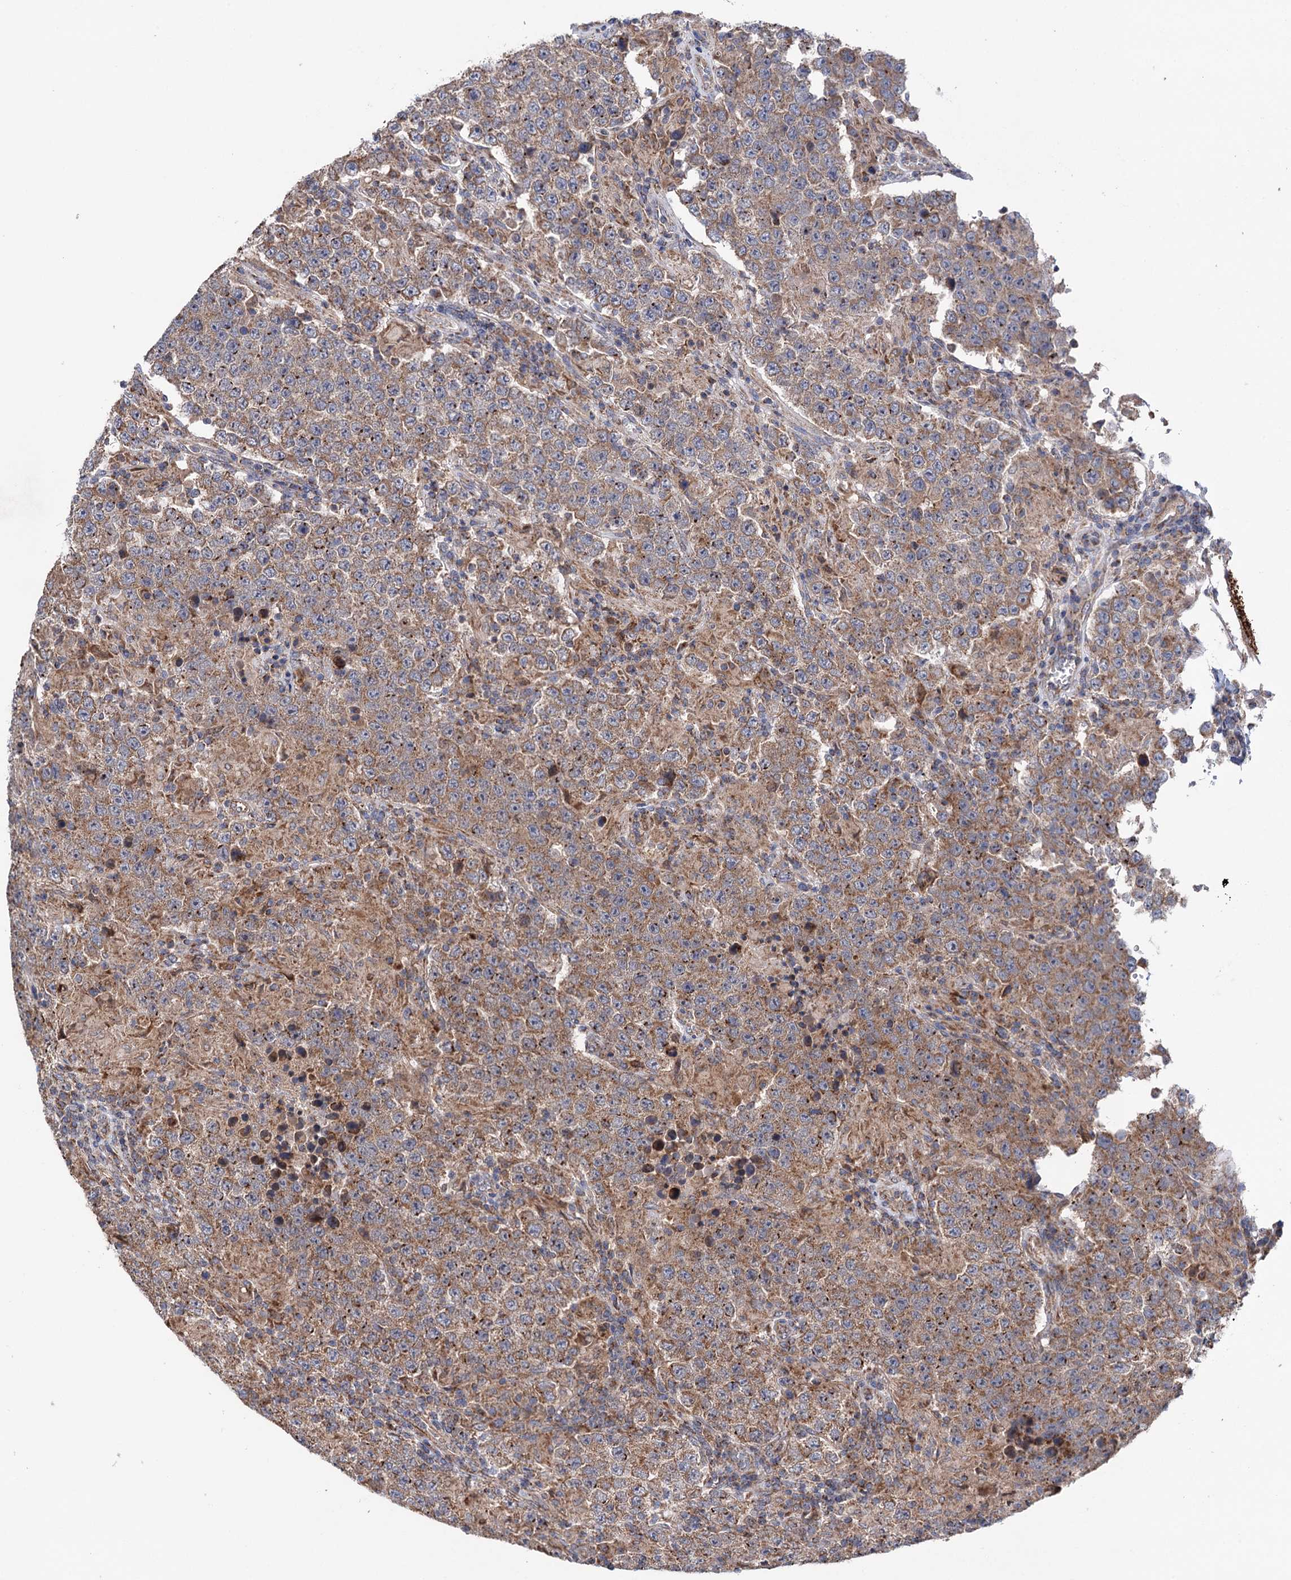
{"staining": {"intensity": "moderate", "quantity": ">75%", "location": "cytoplasmic/membranous"}, "tissue": "testis cancer", "cell_type": "Tumor cells", "image_type": "cancer", "snomed": [{"axis": "morphology", "description": "Normal tissue, NOS"}, {"axis": "morphology", "description": "Urothelial carcinoma, High grade"}, {"axis": "morphology", "description": "Seminoma, NOS"}, {"axis": "morphology", "description": "Carcinoma, Embryonal, NOS"}, {"axis": "topography", "description": "Urinary bladder"}, {"axis": "topography", "description": "Testis"}], "caption": "Immunohistochemistry (IHC) image of neoplastic tissue: testis cancer stained using IHC exhibits medium levels of moderate protein expression localized specifically in the cytoplasmic/membranous of tumor cells, appearing as a cytoplasmic/membranous brown color.", "gene": "SUCLA2", "patient": {"sex": "male", "age": 41}}